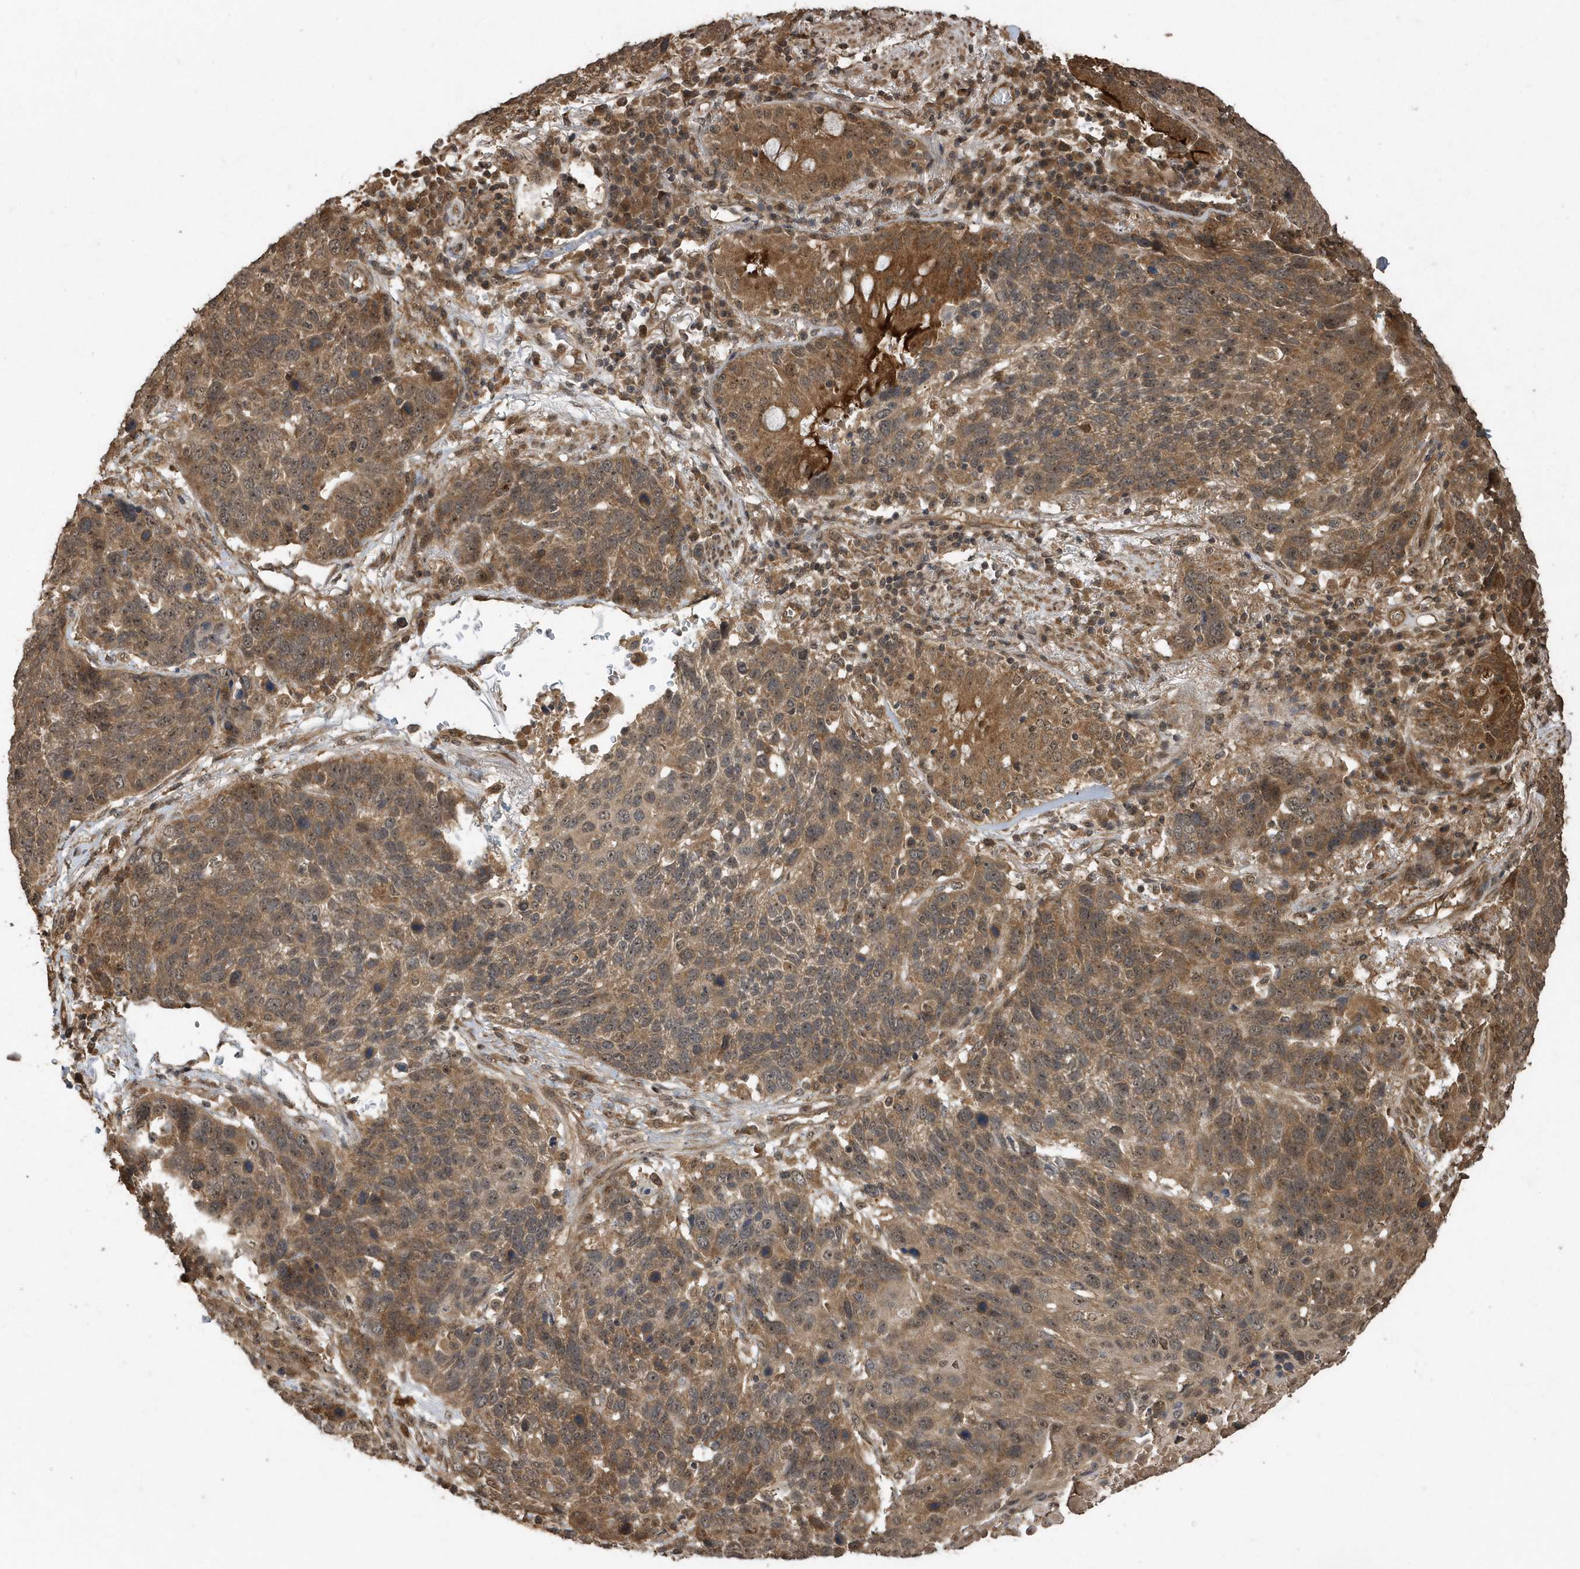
{"staining": {"intensity": "moderate", "quantity": ">75%", "location": "cytoplasmic/membranous"}, "tissue": "lung cancer", "cell_type": "Tumor cells", "image_type": "cancer", "snomed": [{"axis": "morphology", "description": "Squamous cell carcinoma, NOS"}, {"axis": "topography", "description": "Lung"}], "caption": "Protein analysis of lung cancer (squamous cell carcinoma) tissue shows moderate cytoplasmic/membranous expression in approximately >75% of tumor cells.", "gene": "WASHC5", "patient": {"sex": "male", "age": 66}}